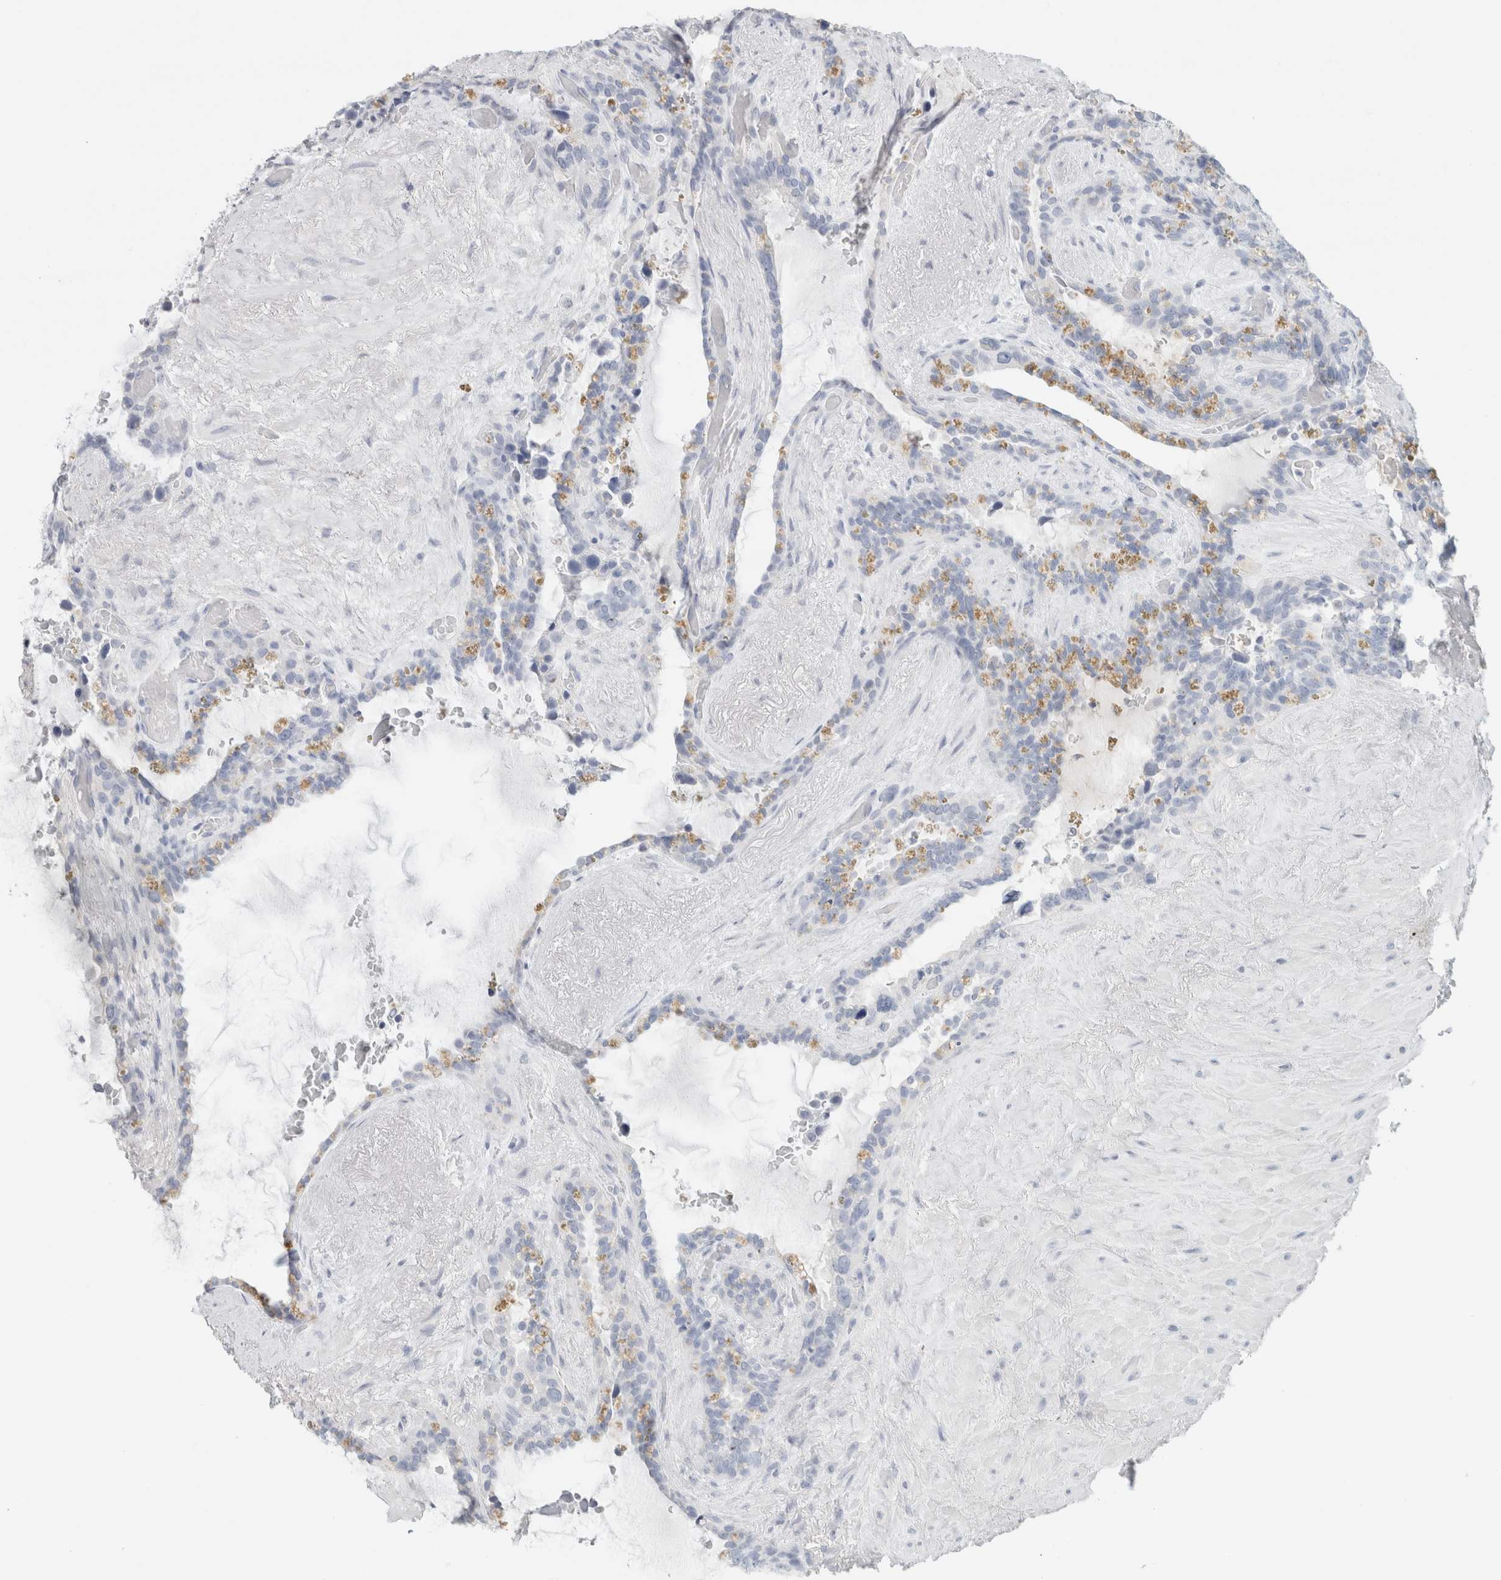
{"staining": {"intensity": "negative", "quantity": "none", "location": "none"}, "tissue": "seminal vesicle", "cell_type": "Glandular cells", "image_type": "normal", "snomed": [{"axis": "morphology", "description": "Normal tissue, NOS"}, {"axis": "topography", "description": "Seminal veicle"}], "caption": "This is an IHC photomicrograph of benign human seminal vesicle. There is no expression in glandular cells.", "gene": "IL6", "patient": {"sex": "male", "age": 80}}